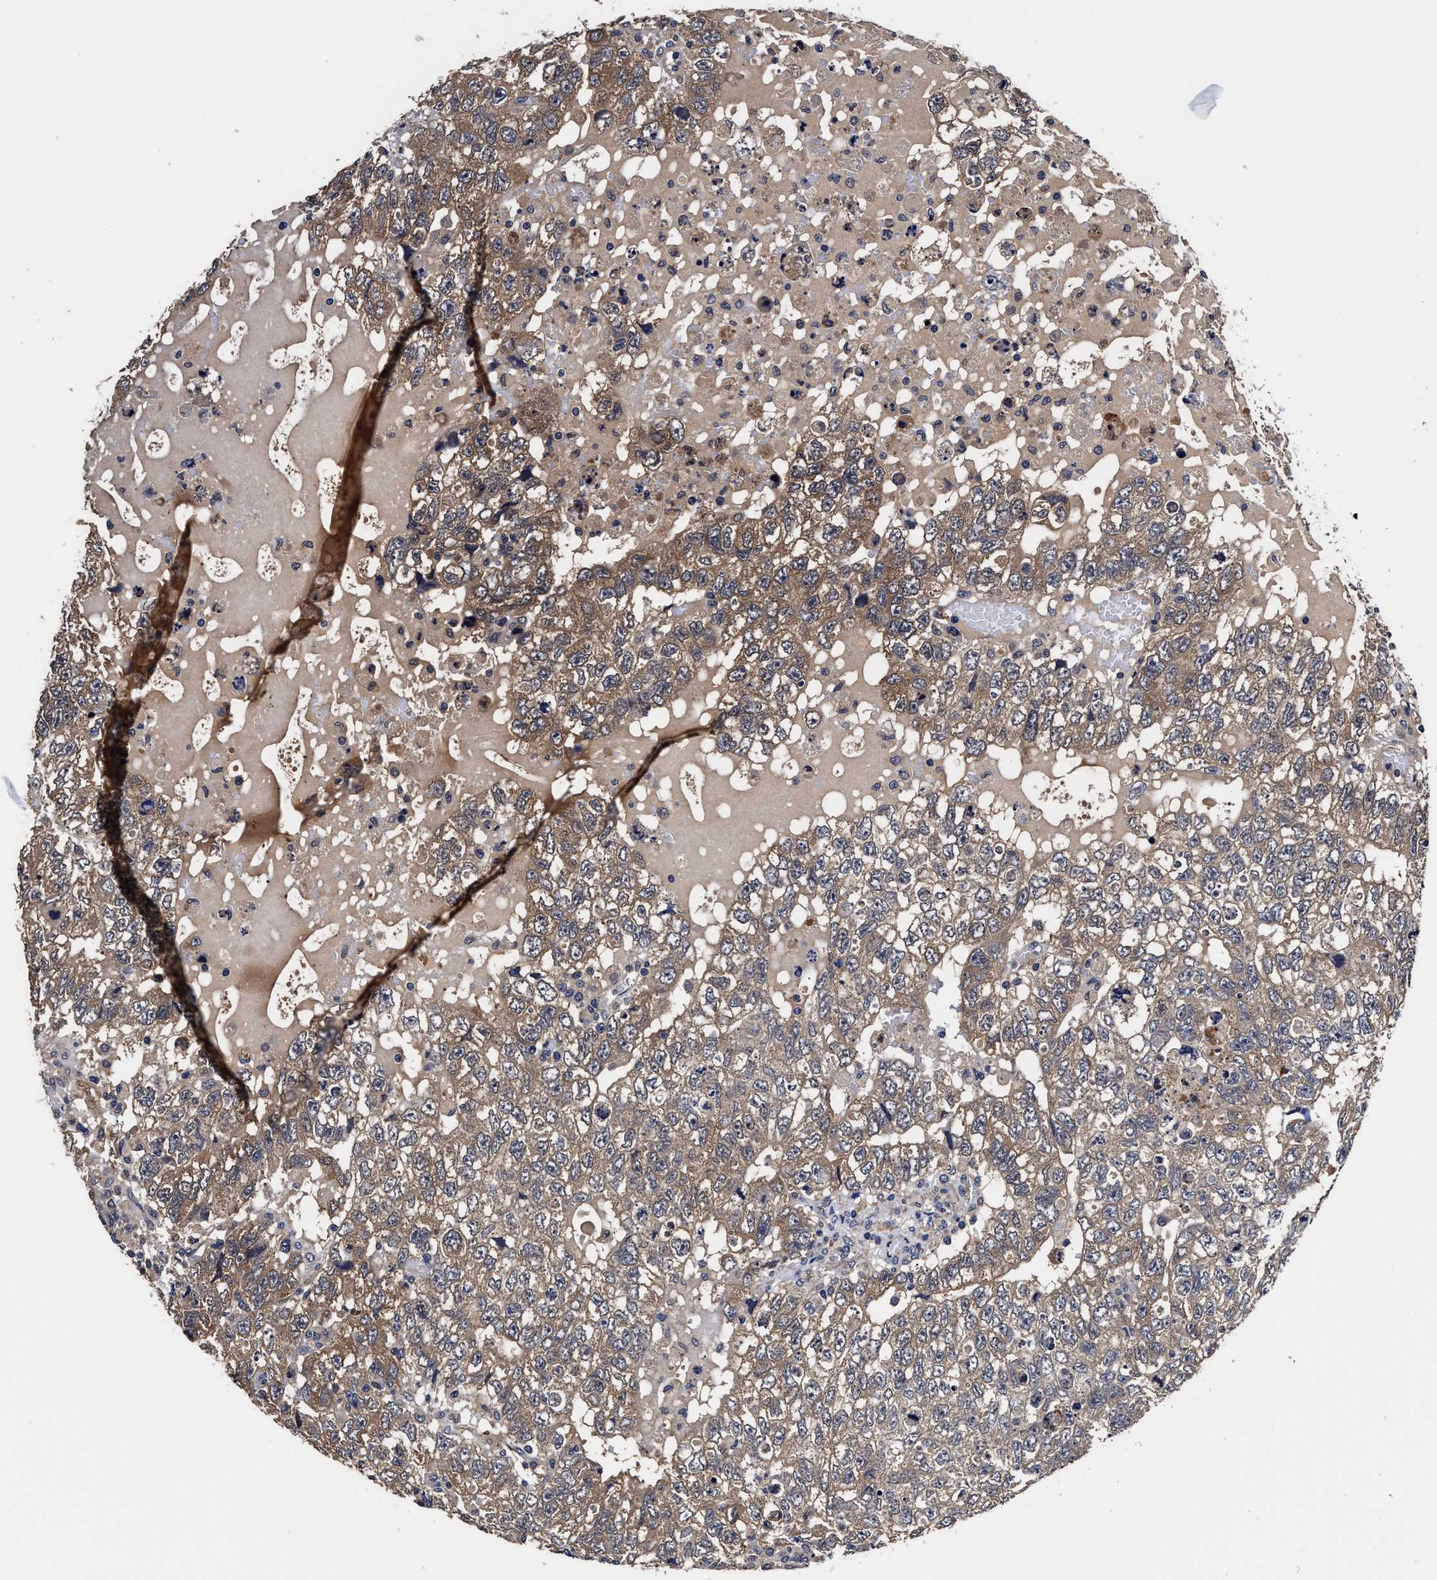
{"staining": {"intensity": "weak", "quantity": ">75%", "location": "cytoplasmic/membranous"}, "tissue": "testis cancer", "cell_type": "Tumor cells", "image_type": "cancer", "snomed": [{"axis": "morphology", "description": "Carcinoma, Embryonal, NOS"}, {"axis": "topography", "description": "Testis"}], "caption": "Testis embryonal carcinoma stained with a protein marker exhibits weak staining in tumor cells.", "gene": "SOCS5", "patient": {"sex": "male", "age": 36}}